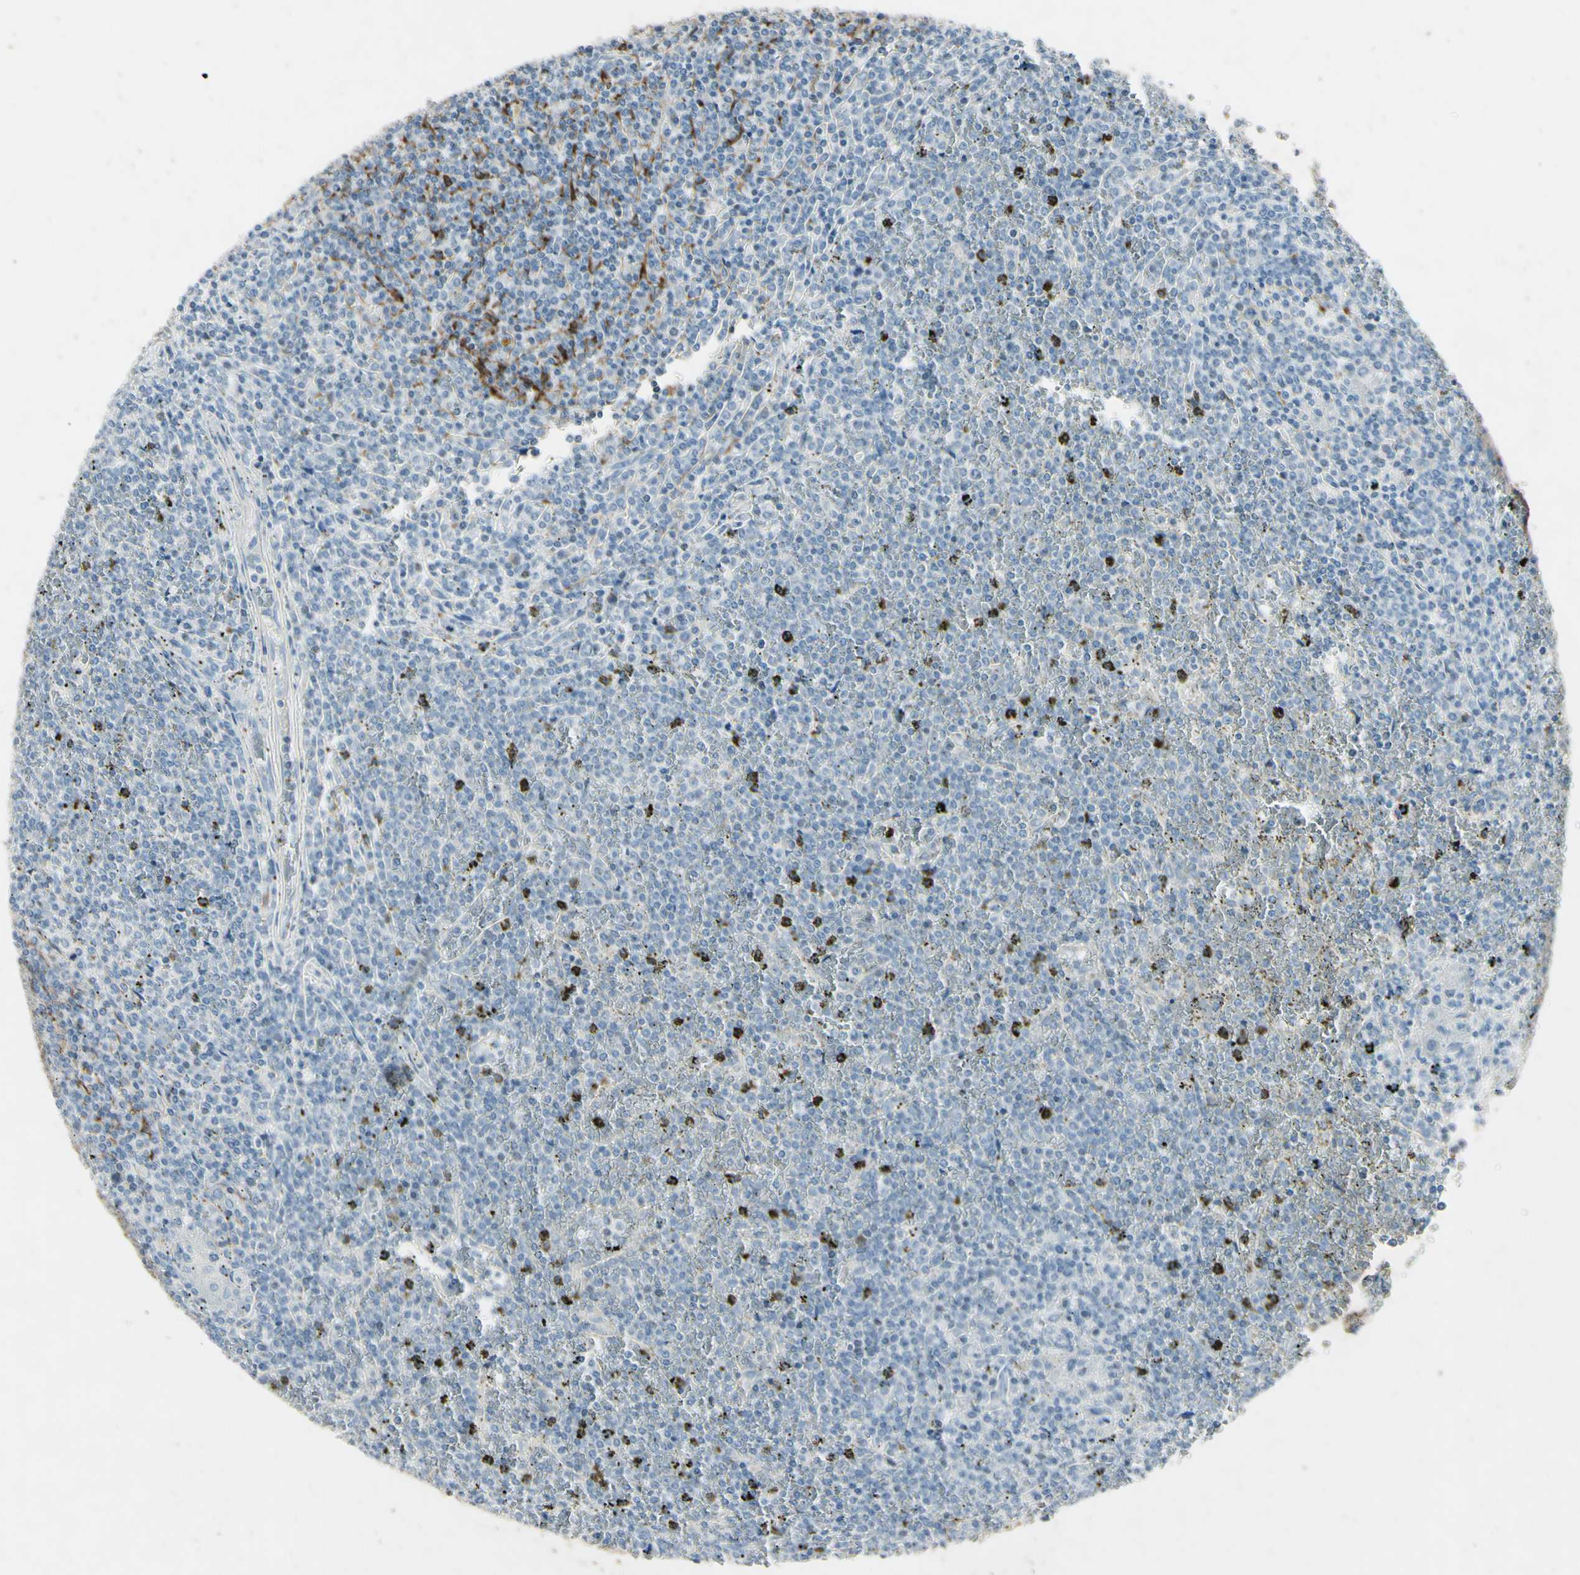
{"staining": {"intensity": "negative", "quantity": "none", "location": "none"}, "tissue": "lymphoma", "cell_type": "Tumor cells", "image_type": "cancer", "snomed": [{"axis": "morphology", "description": "Malignant lymphoma, non-Hodgkin's type, Low grade"}, {"axis": "topography", "description": "Spleen"}], "caption": "A histopathology image of human low-grade malignant lymphoma, non-Hodgkin's type is negative for staining in tumor cells.", "gene": "SNAP91", "patient": {"sex": "female", "age": 19}}